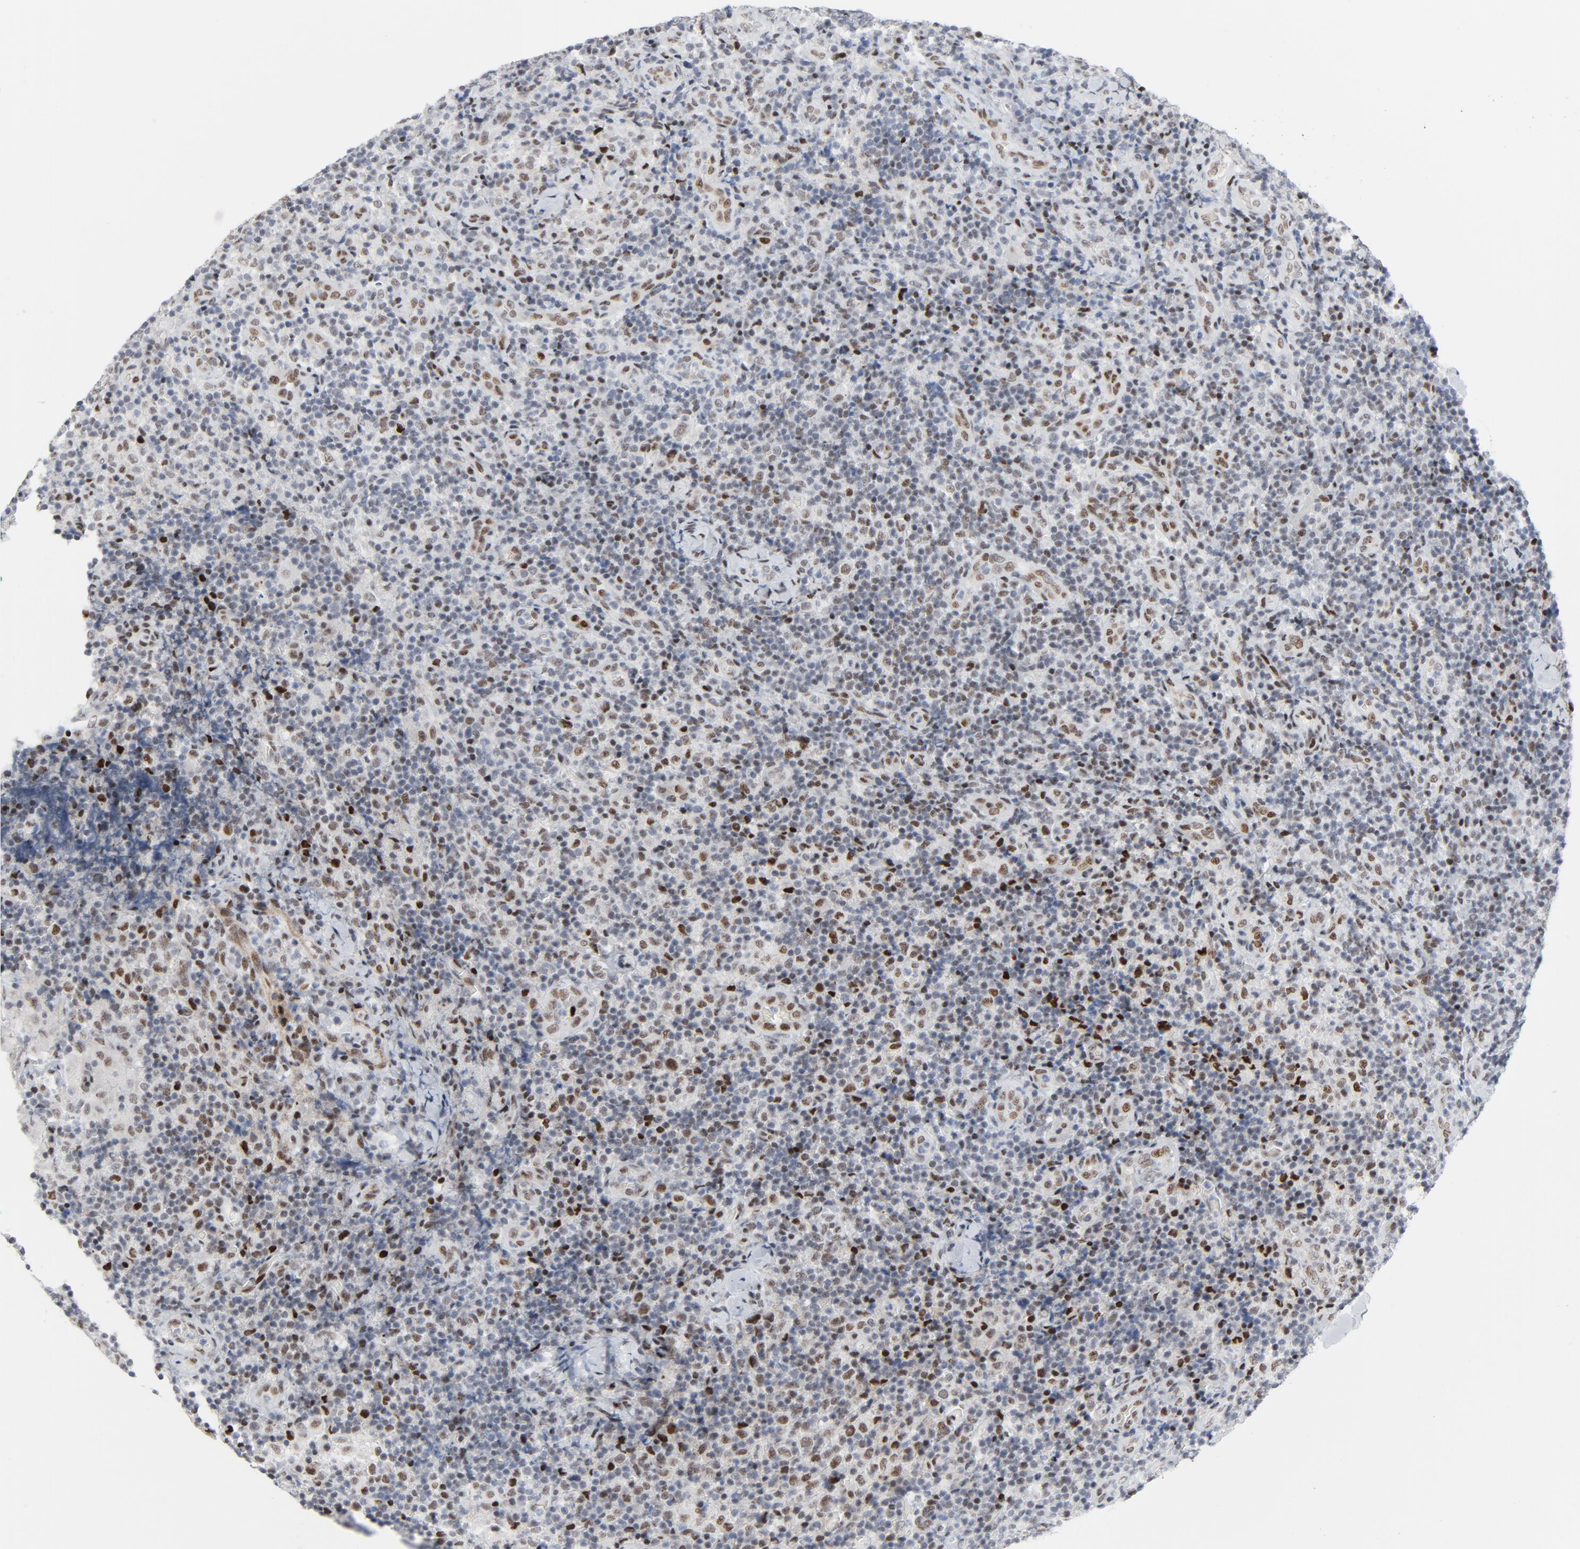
{"staining": {"intensity": "moderate", "quantity": ">75%", "location": "nuclear"}, "tissue": "lymph node", "cell_type": "Germinal center cells", "image_type": "normal", "snomed": [{"axis": "morphology", "description": "Normal tissue, NOS"}, {"axis": "morphology", "description": "Inflammation, NOS"}, {"axis": "topography", "description": "Lymph node"}], "caption": "Moderate nuclear protein staining is appreciated in about >75% of germinal center cells in lymph node.", "gene": "HSF1", "patient": {"sex": "male", "age": 46}}